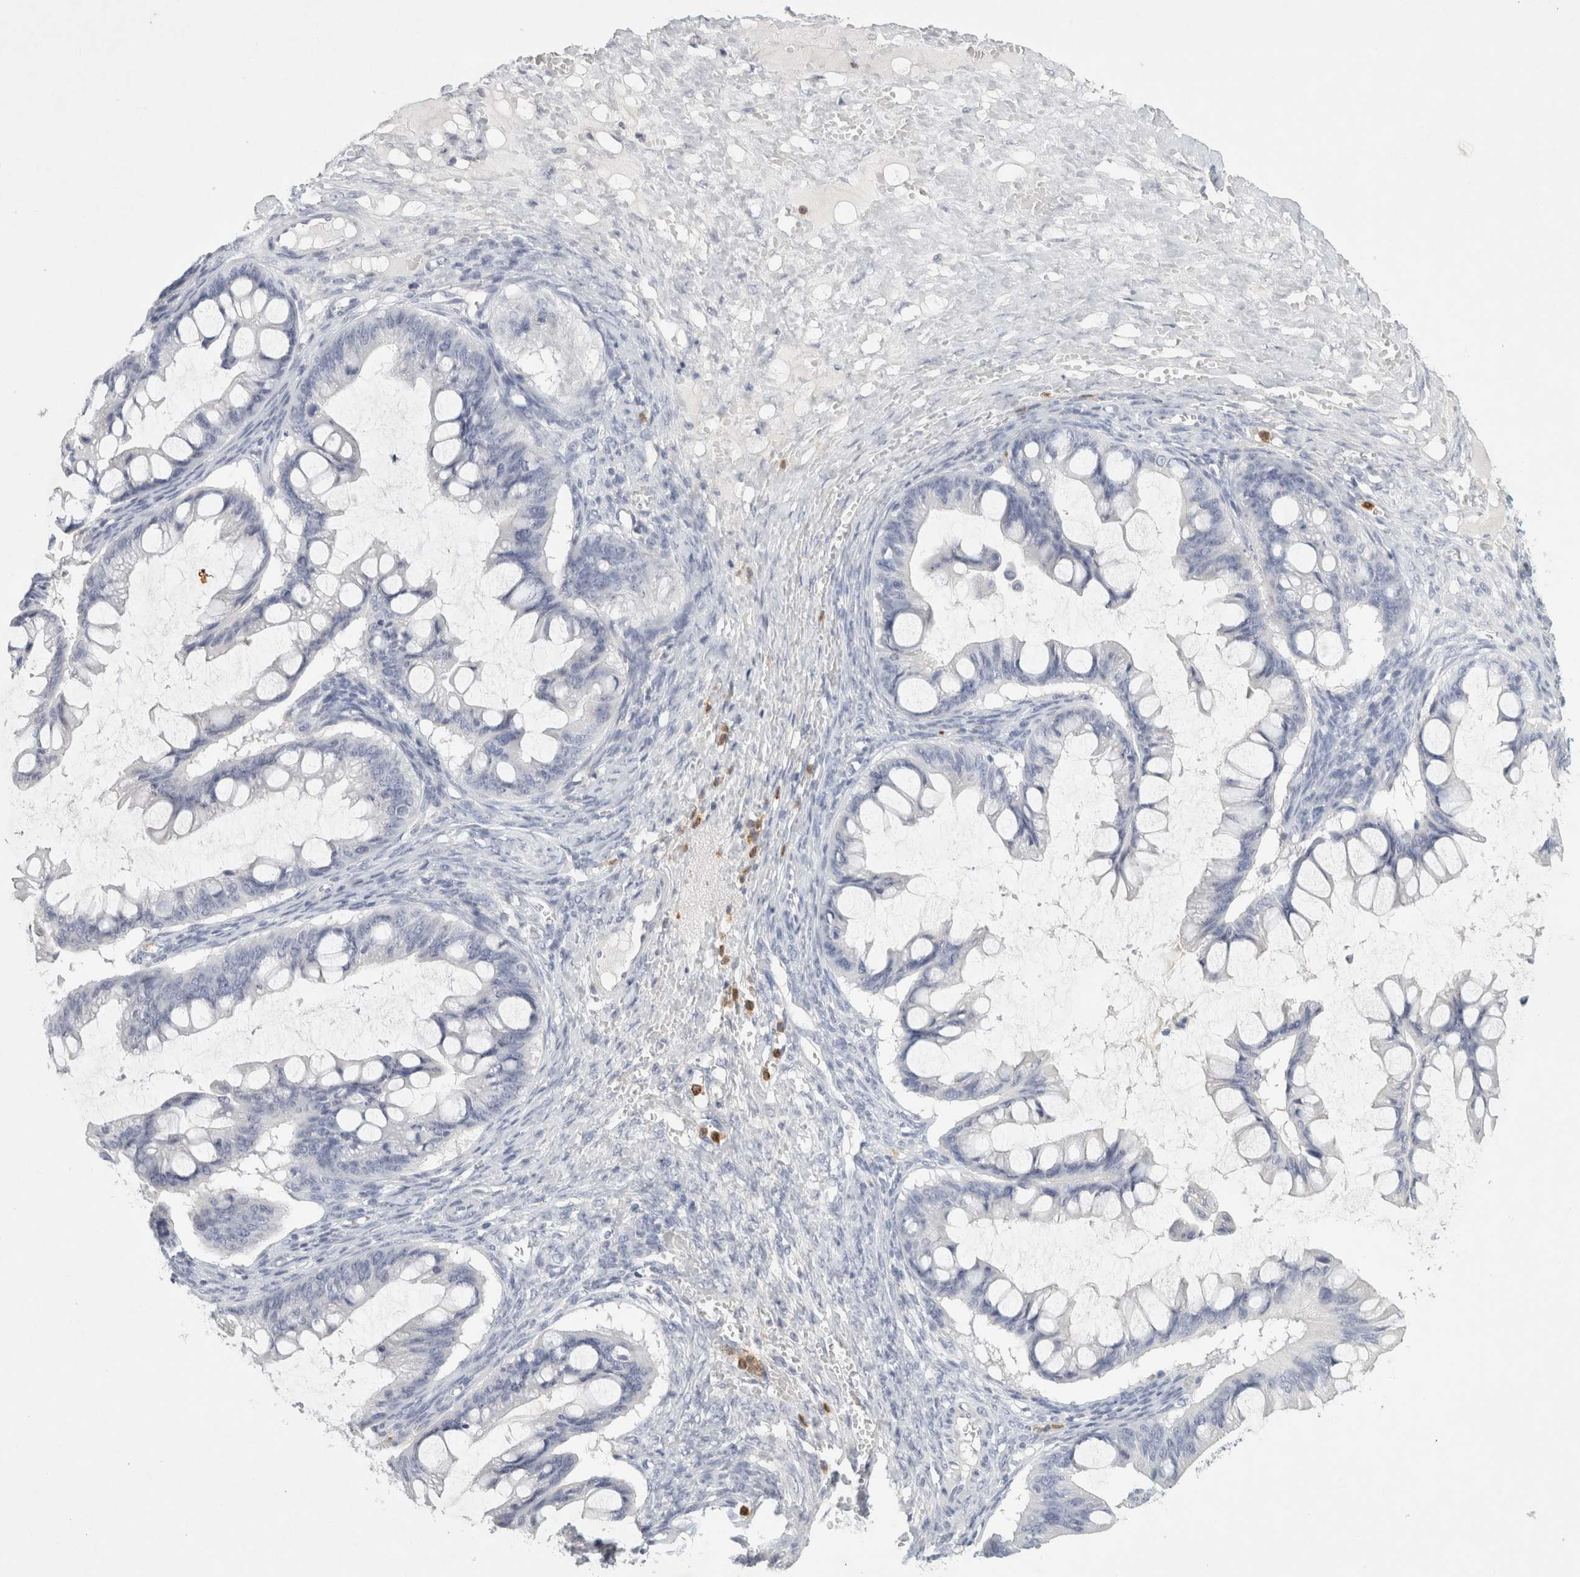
{"staining": {"intensity": "negative", "quantity": "none", "location": "none"}, "tissue": "ovarian cancer", "cell_type": "Tumor cells", "image_type": "cancer", "snomed": [{"axis": "morphology", "description": "Cystadenocarcinoma, mucinous, NOS"}, {"axis": "topography", "description": "Ovary"}], "caption": "There is no significant expression in tumor cells of ovarian mucinous cystadenocarcinoma. (DAB (3,3'-diaminobenzidine) immunohistochemistry (IHC) with hematoxylin counter stain).", "gene": "FGL2", "patient": {"sex": "female", "age": 73}}